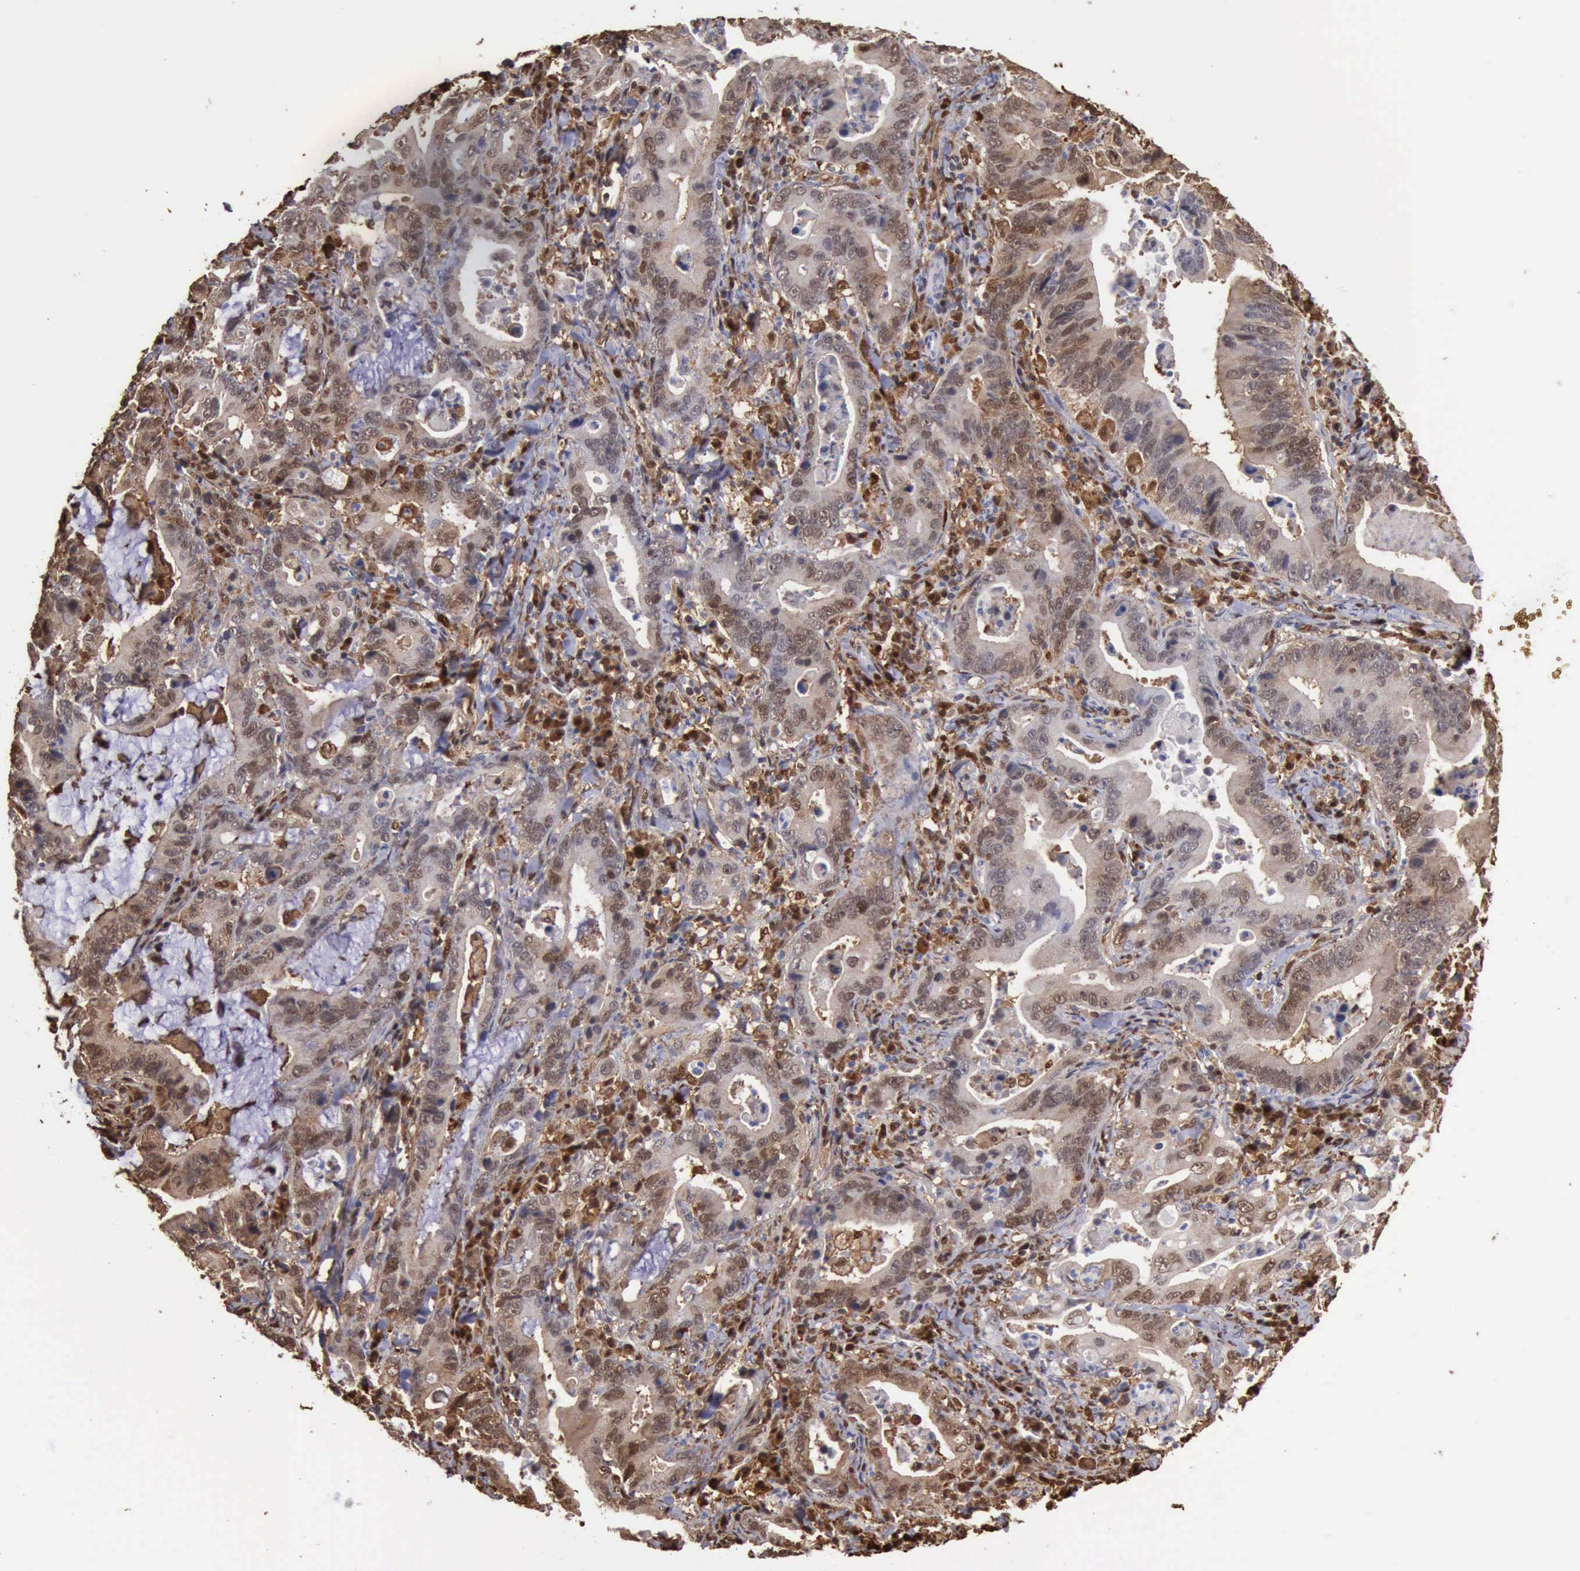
{"staining": {"intensity": "moderate", "quantity": "25%-75%", "location": "cytoplasmic/membranous,nuclear"}, "tissue": "stomach cancer", "cell_type": "Tumor cells", "image_type": "cancer", "snomed": [{"axis": "morphology", "description": "Adenocarcinoma, NOS"}, {"axis": "topography", "description": "Stomach, upper"}], "caption": "About 25%-75% of tumor cells in human stomach adenocarcinoma show moderate cytoplasmic/membranous and nuclear protein expression as visualized by brown immunohistochemical staining.", "gene": "STAT1", "patient": {"sex": "male", "age": 63}}